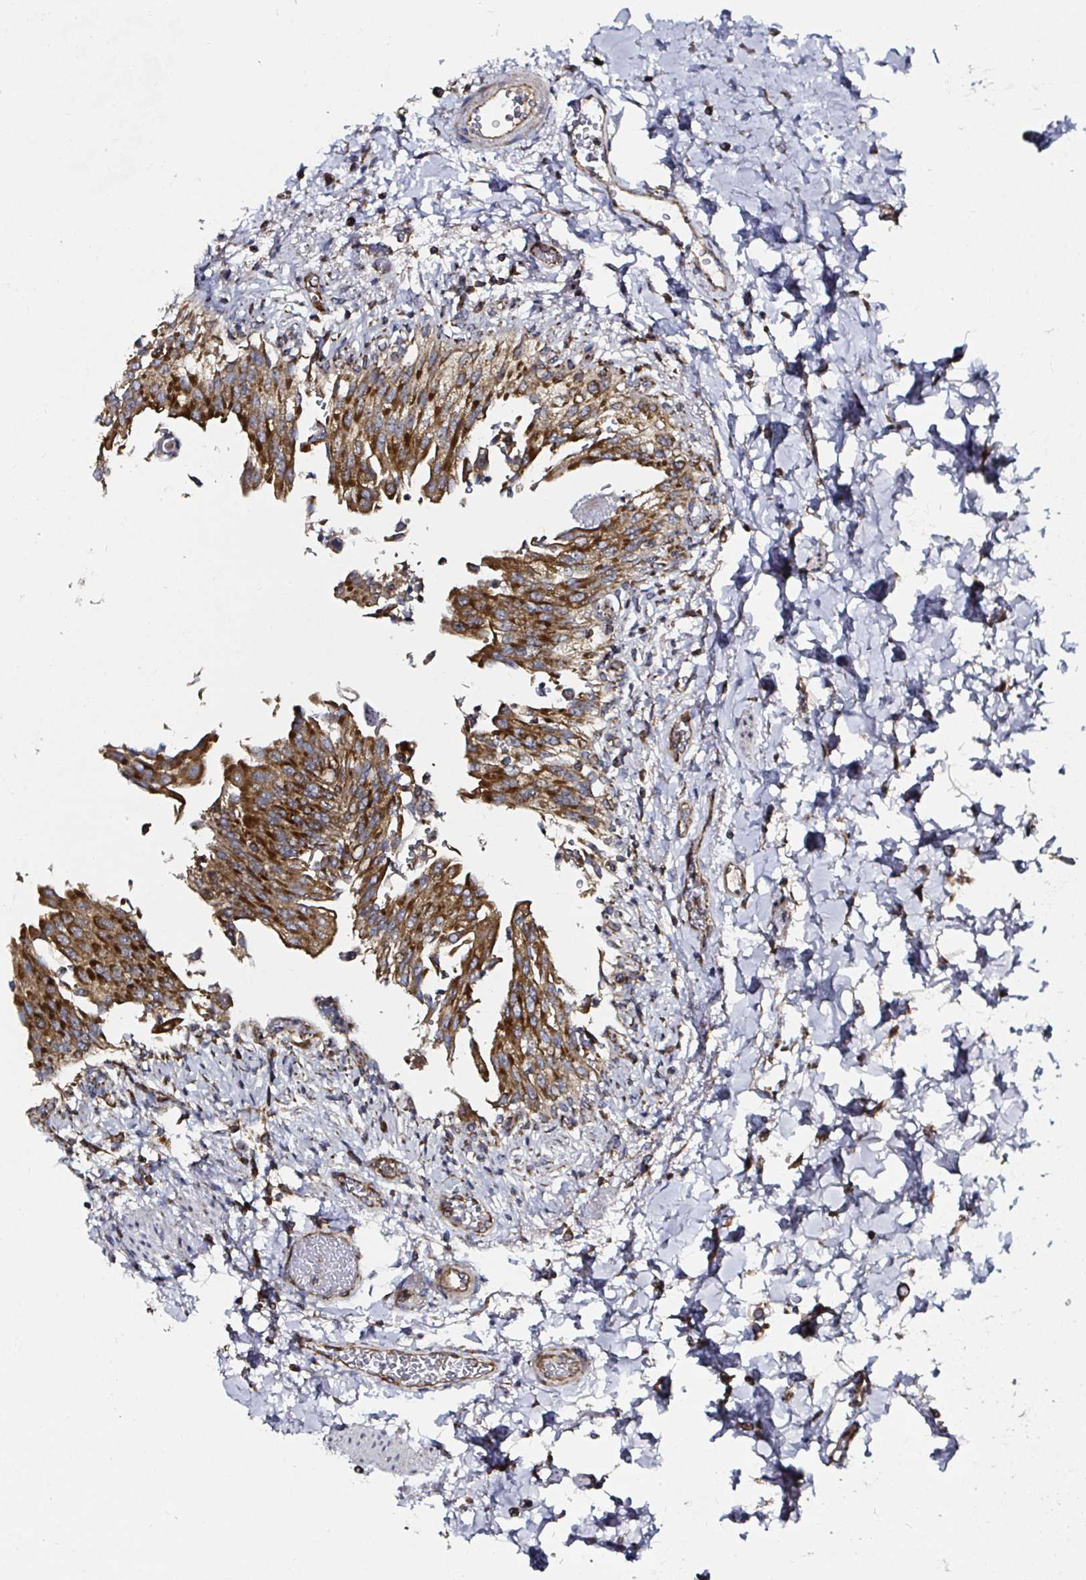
{"staining": {"intensity": "strong", "quantity": ">75%", "location": "cytoplasmic/membranous"}, "tissue": "urinary bladder", "cell_type": "Urothelial cells", "image_type": "normal", "snomed": [{"axis": "morphology", "description": "Normal tissue, NOS"}, {"axis": "topography", "description": "Urinary bladder"}, {"axis": "topography", "description": "Peripheral nerve tissue"}], "caption": "A brown stain highlights strong cytoplasmic/membranous positivity of a protein in urothelial cells of benign urinary bladder. The protein of interest is shown in brown color, while the nuclei are stained blue.", "gene": "ATAD3A", "patient": {"sex": "female", "age": 60}}